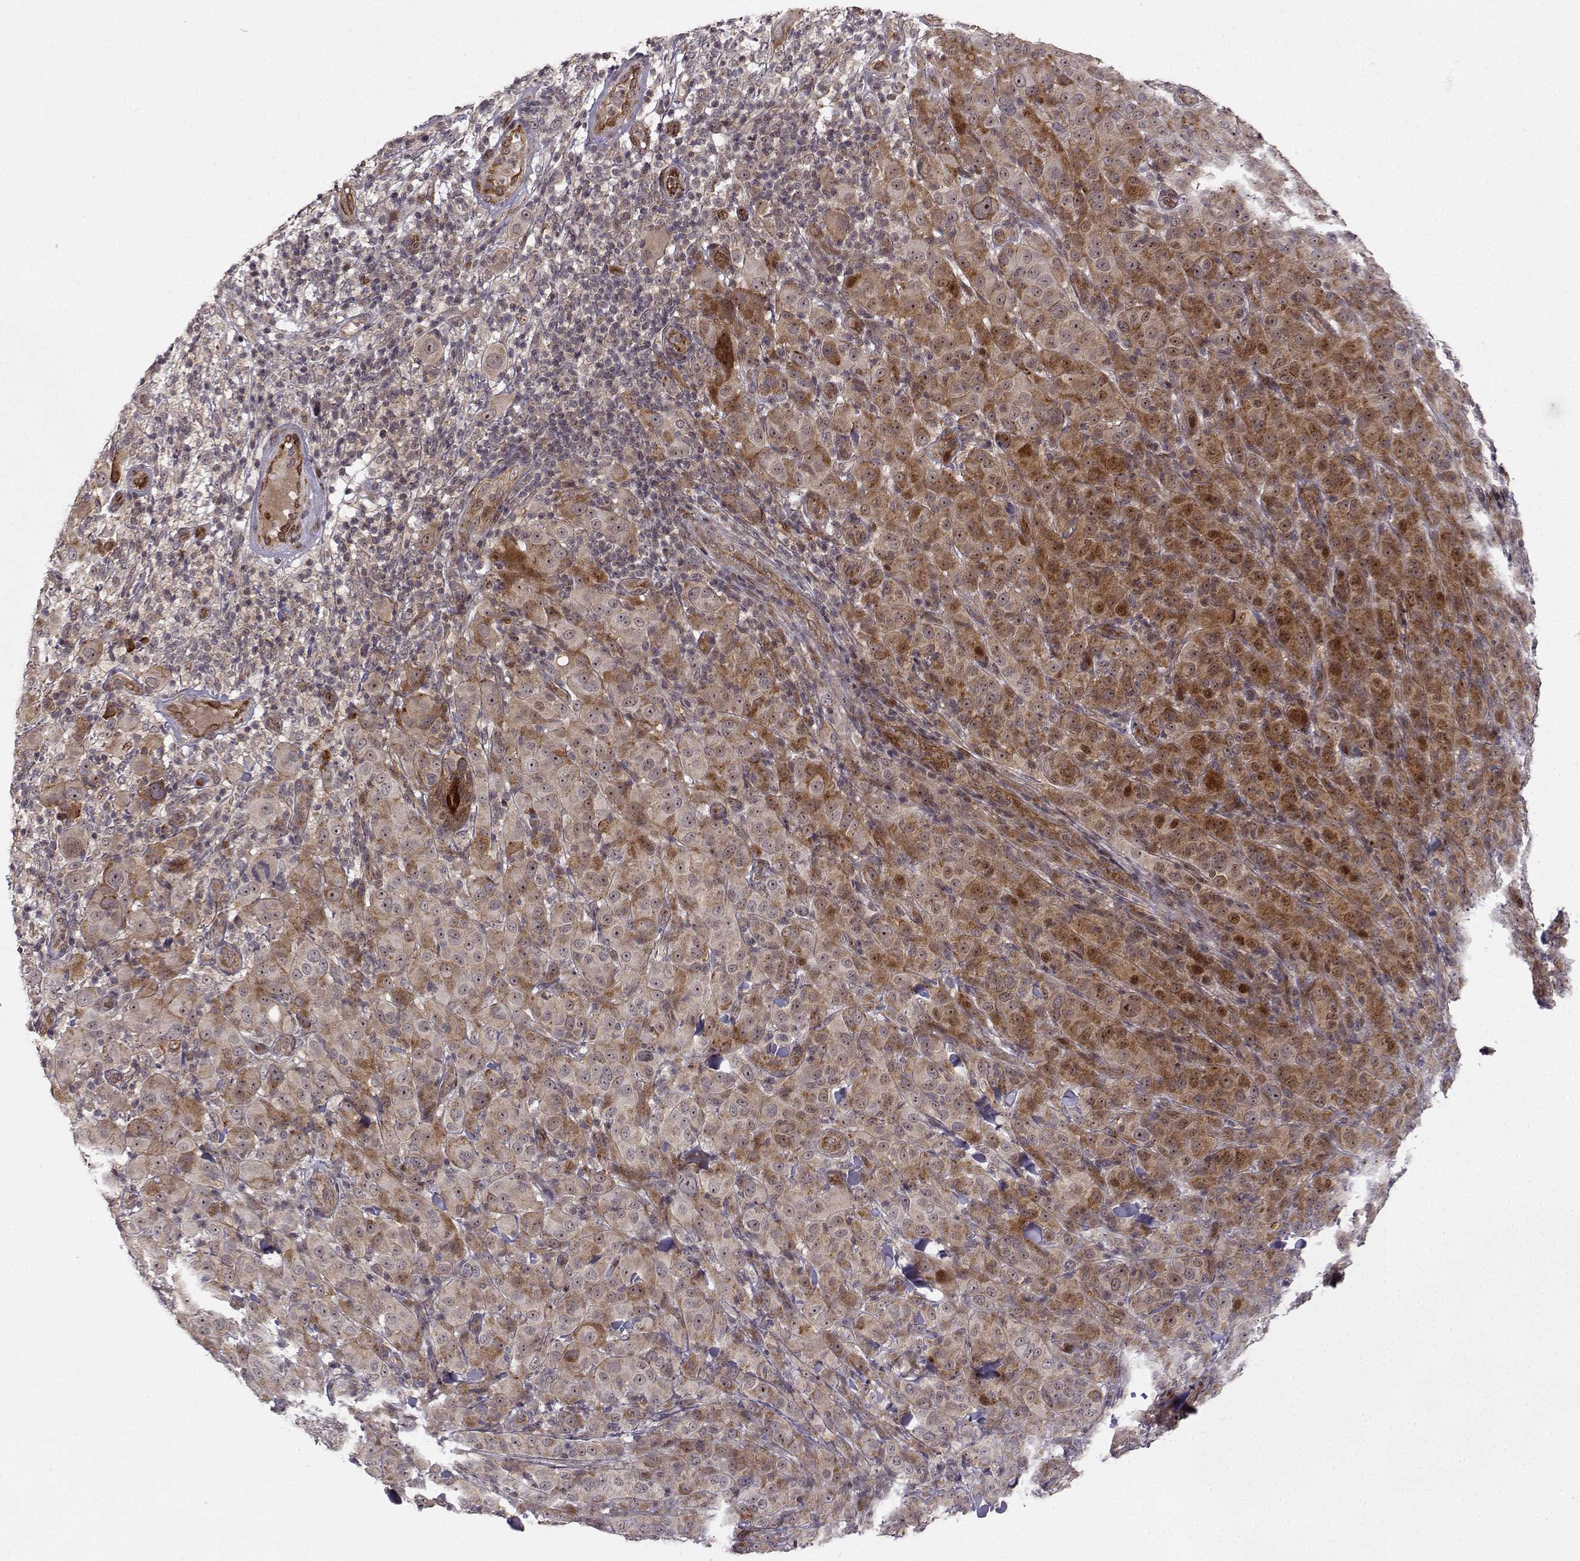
{"staining": {"intensity": "strong", "quantity": "25%-75%", "location": "cytoplasmic/membranous,nuclear"}, "tissue": "melanoma", "cell_type": "Tumor cells", "image_type": "cancer", "snomed": [{"axis": "morphology", "description": "Malignant melanoma, NOS"}, {"axis": "topography", "description": "Skin"}], "caption": "DAB (3,3'-diaminobenzidine) immunohistochemical staining of melanoma reveals strong cytoplasmic/membranous and nuclear protein staining in approximately 25%-75% of tumor cells.", "gene": "APC", "patient": {"sex": "female", "age": 87}}